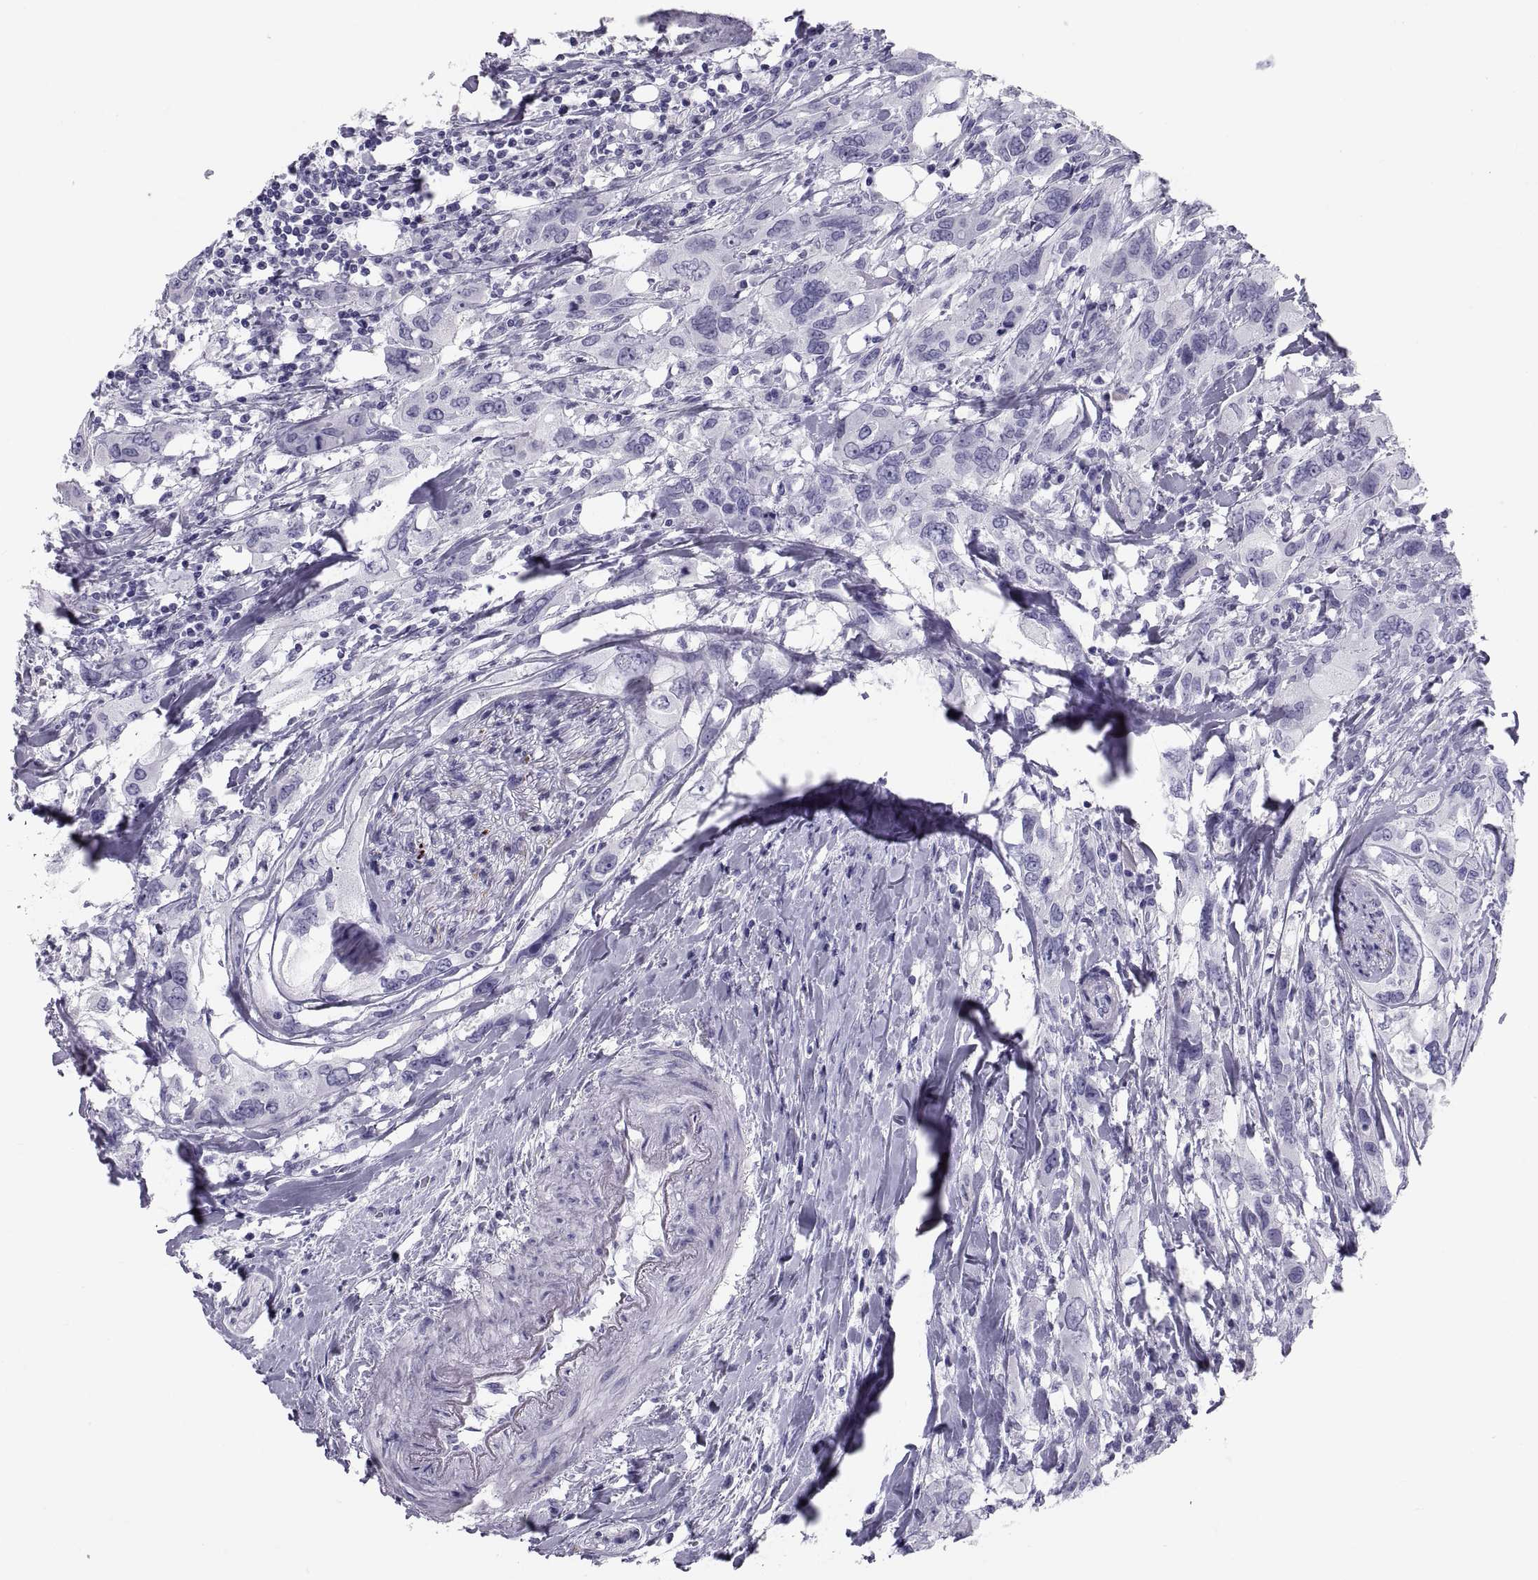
{"staining": {"intensity": "negative", "quantity": "none", "location": "none"}, "tissue": "urothelial cancer", "cell_type": "Tumor cells", "image_type": "cancer", "snomed": [{"axis": "morphology", "description": "Urothelial carcinoma, NOS"}, {"axis": "morphology", "description": "Urothelial carcinoma, High grade"}, {"axis": "topography", "description": "Urinary bladder"}], "caption": "The micrograph exhibits no staining of tumor cells in urothelial cancer.", "gene": "DEFB129", "patient": {"sex": "male", "age": 63}}